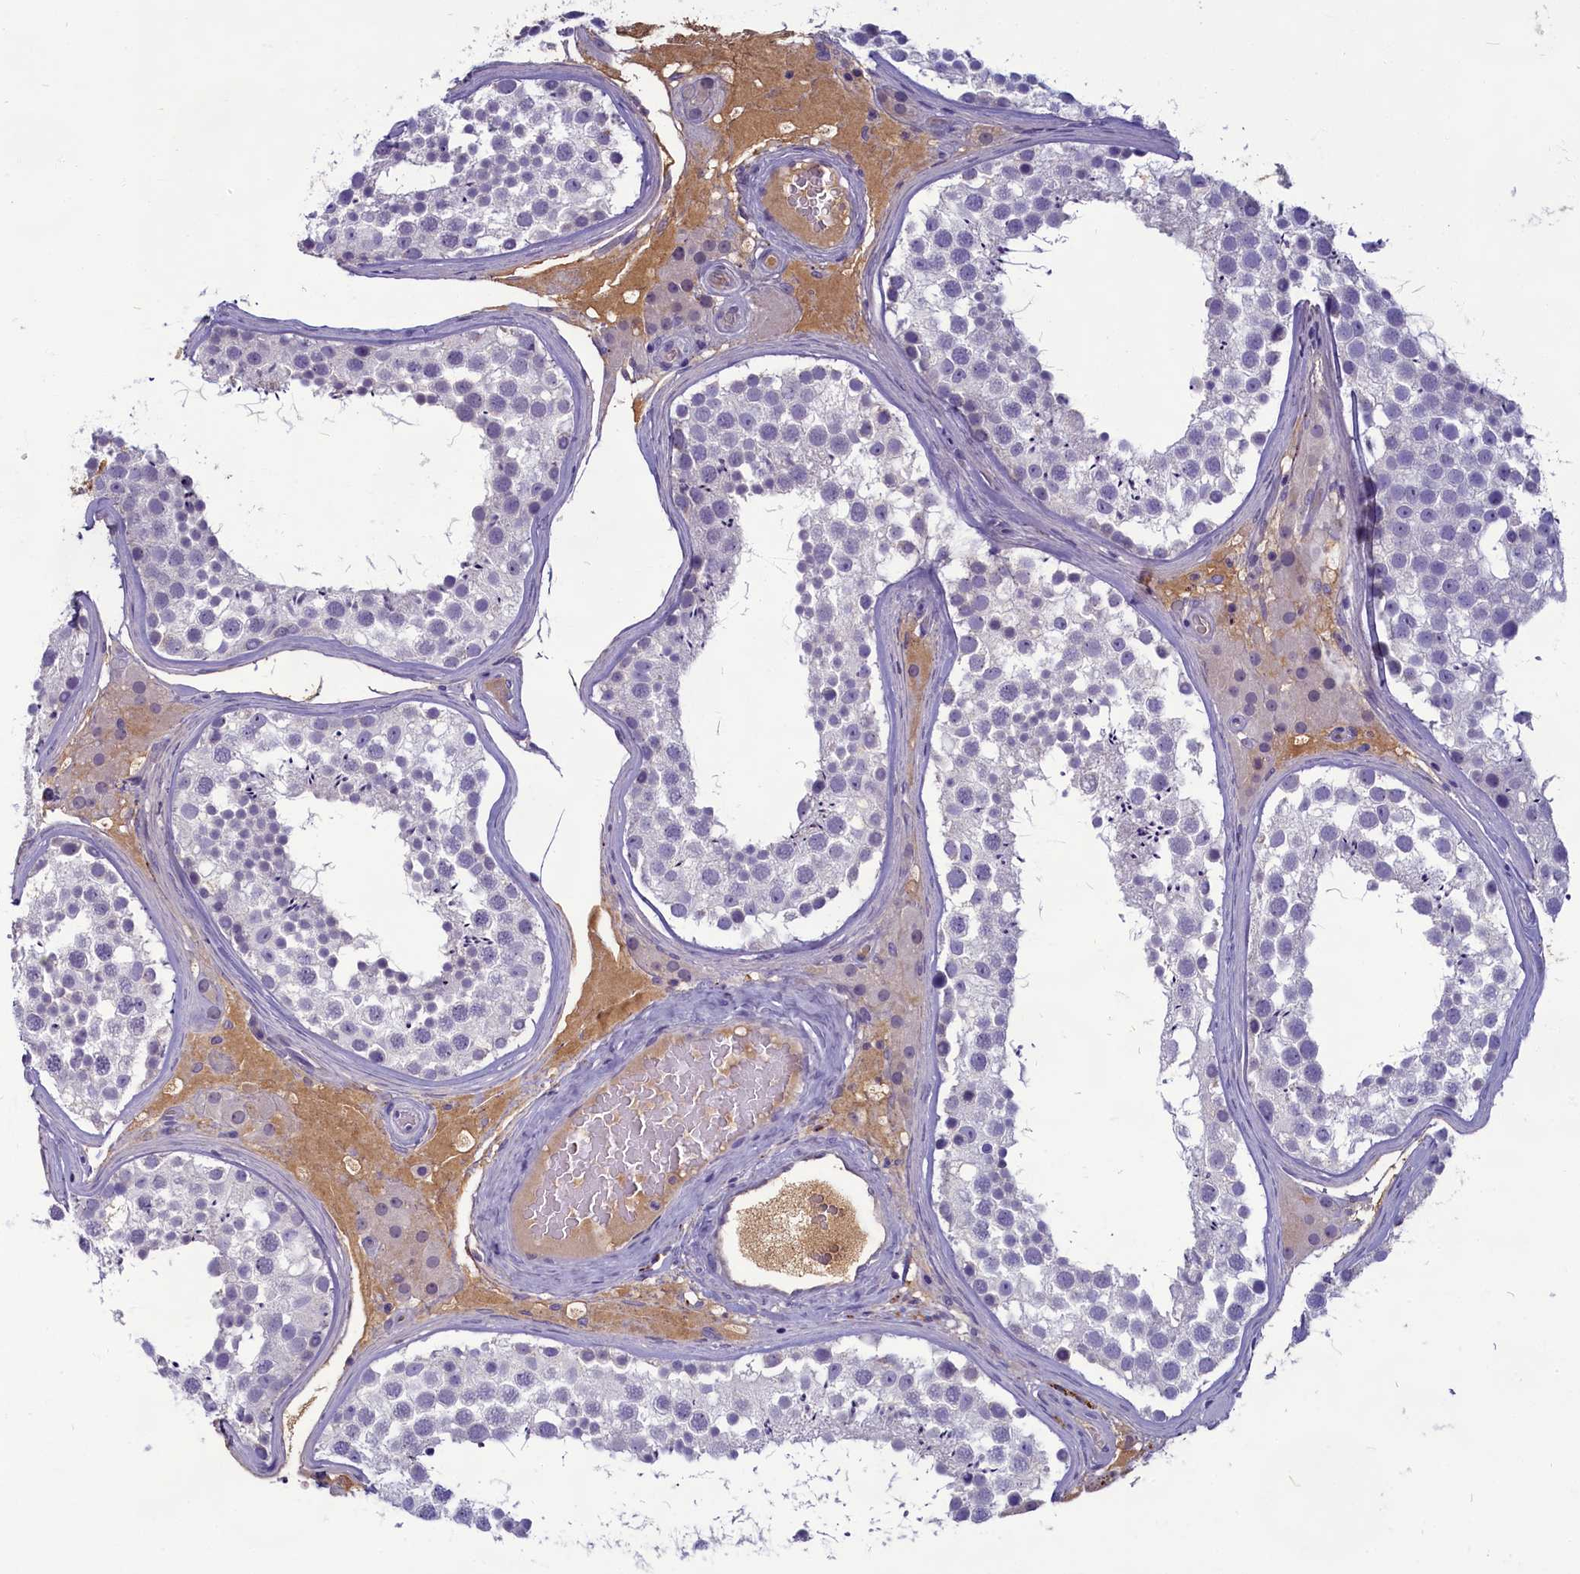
{"staining": {"intensity": "negative", "quantity": "none", "location": "none"}, "tissue": "testis", "cell_type": "Cells in seminiferous ducts", "image_type": "normal", "snomed": [{"axis": "morphology", "description": "Normal tissue, NOS"}, {"axis": "topography", "description": "Testis"}], "caption": "This is an IHC image of unremarkable human testis. There is no staining in cells in seminiferous ducts.", "gene": "SV2C", "patient": {"sex": "male", "age": 46}}